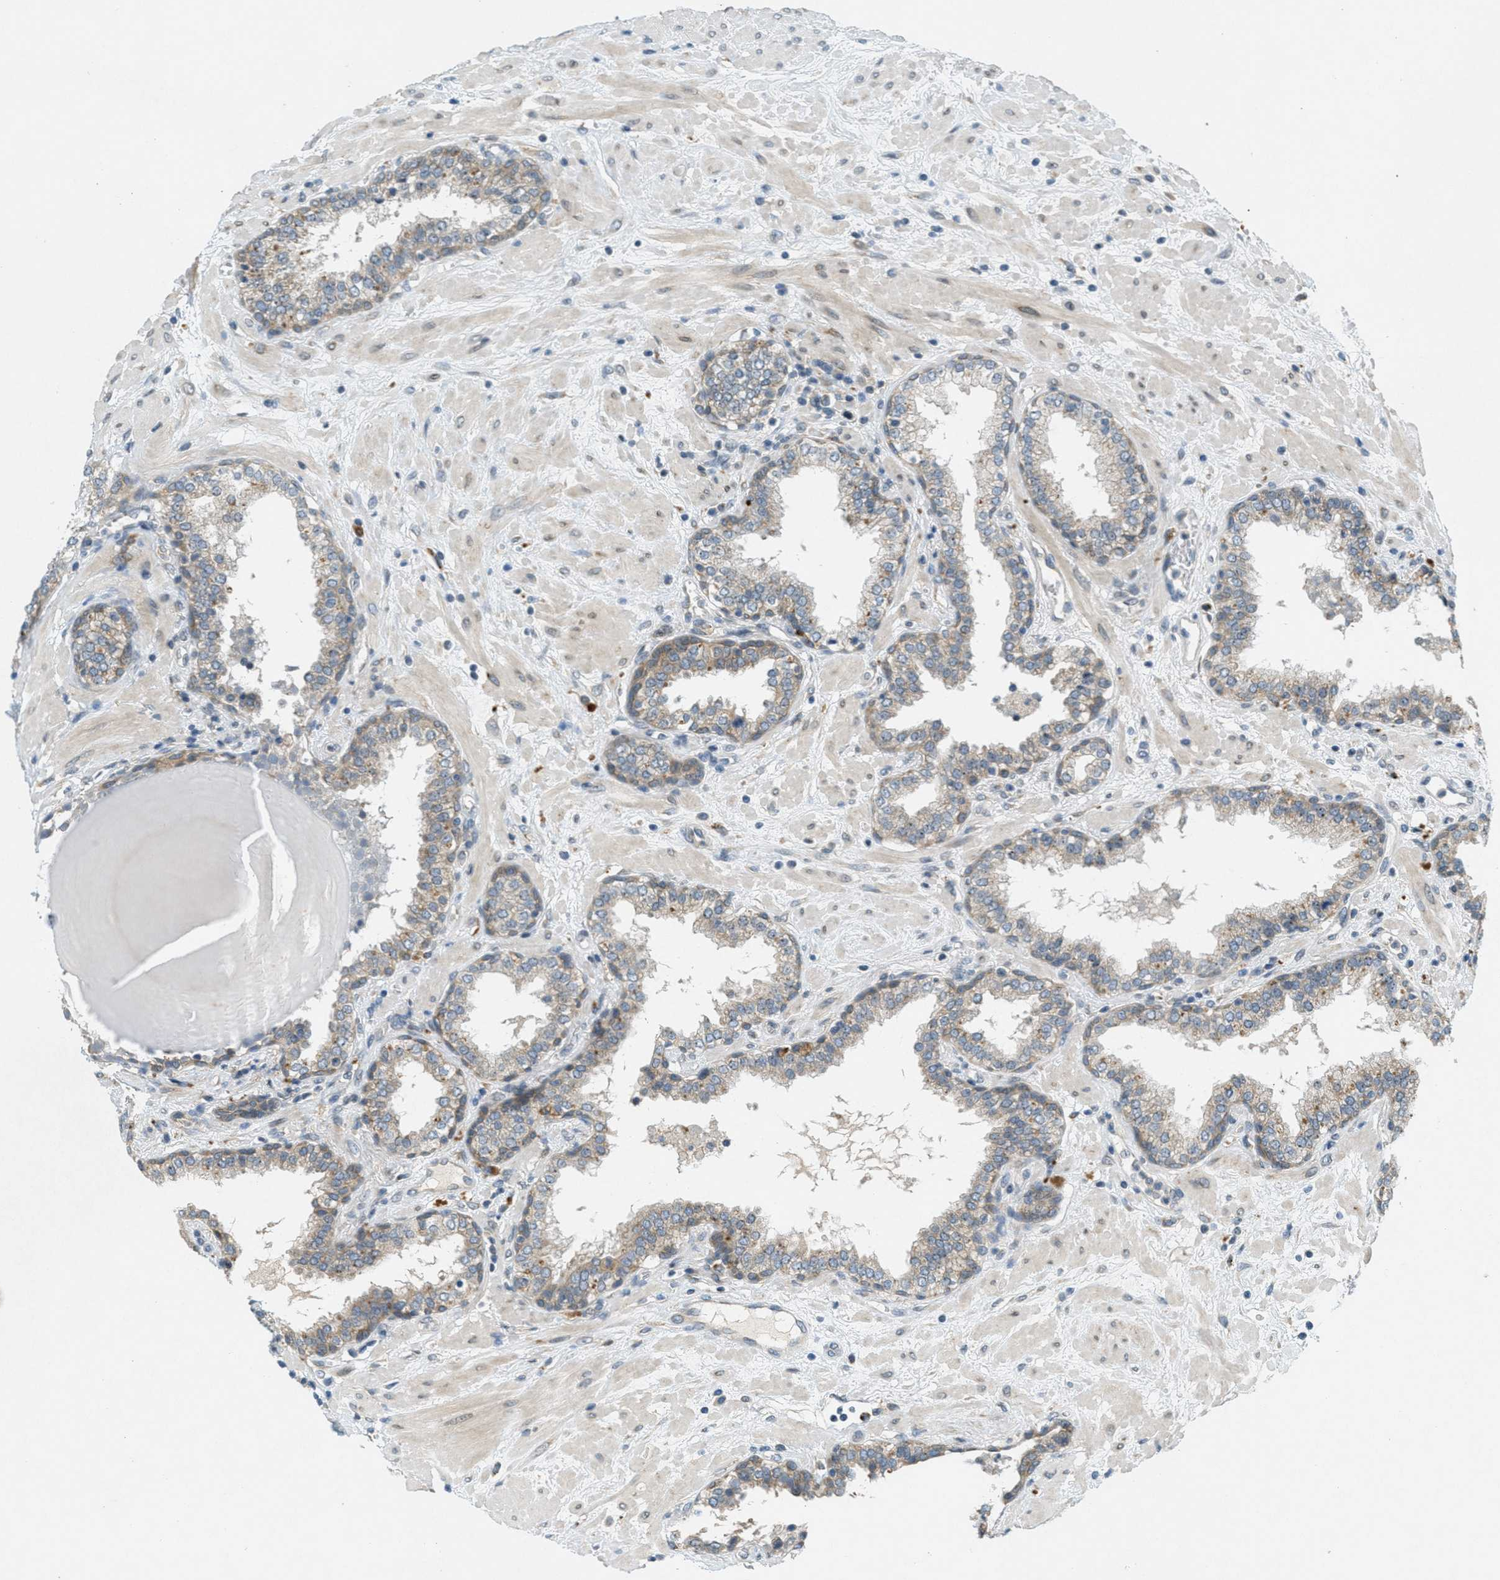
{"staining": {"intensity": "weak", "quantity": "25%-75%", "location": "cytoplasmic/membranous"}, "tissue": "prostate", "cell_type": "Glandular cells", "image_type": "normal", "snomed": [{"axis": "morphology", "description": "Normal tissue, NOS"}, {"axis": "topography", "description": "Prostate"}], "caption": "The image demonstrates staining of benign prostate, revealing weak cytoplasmic/membranous protein positivity (brown color) within glandular cells. The staining is performed using DAB brown chromogen to label protein expression. The nuclei are counter-stained blue using hematoxylin.", "gene": "SIGMAR1", "patient": {"sex": "male", "age": 51}}